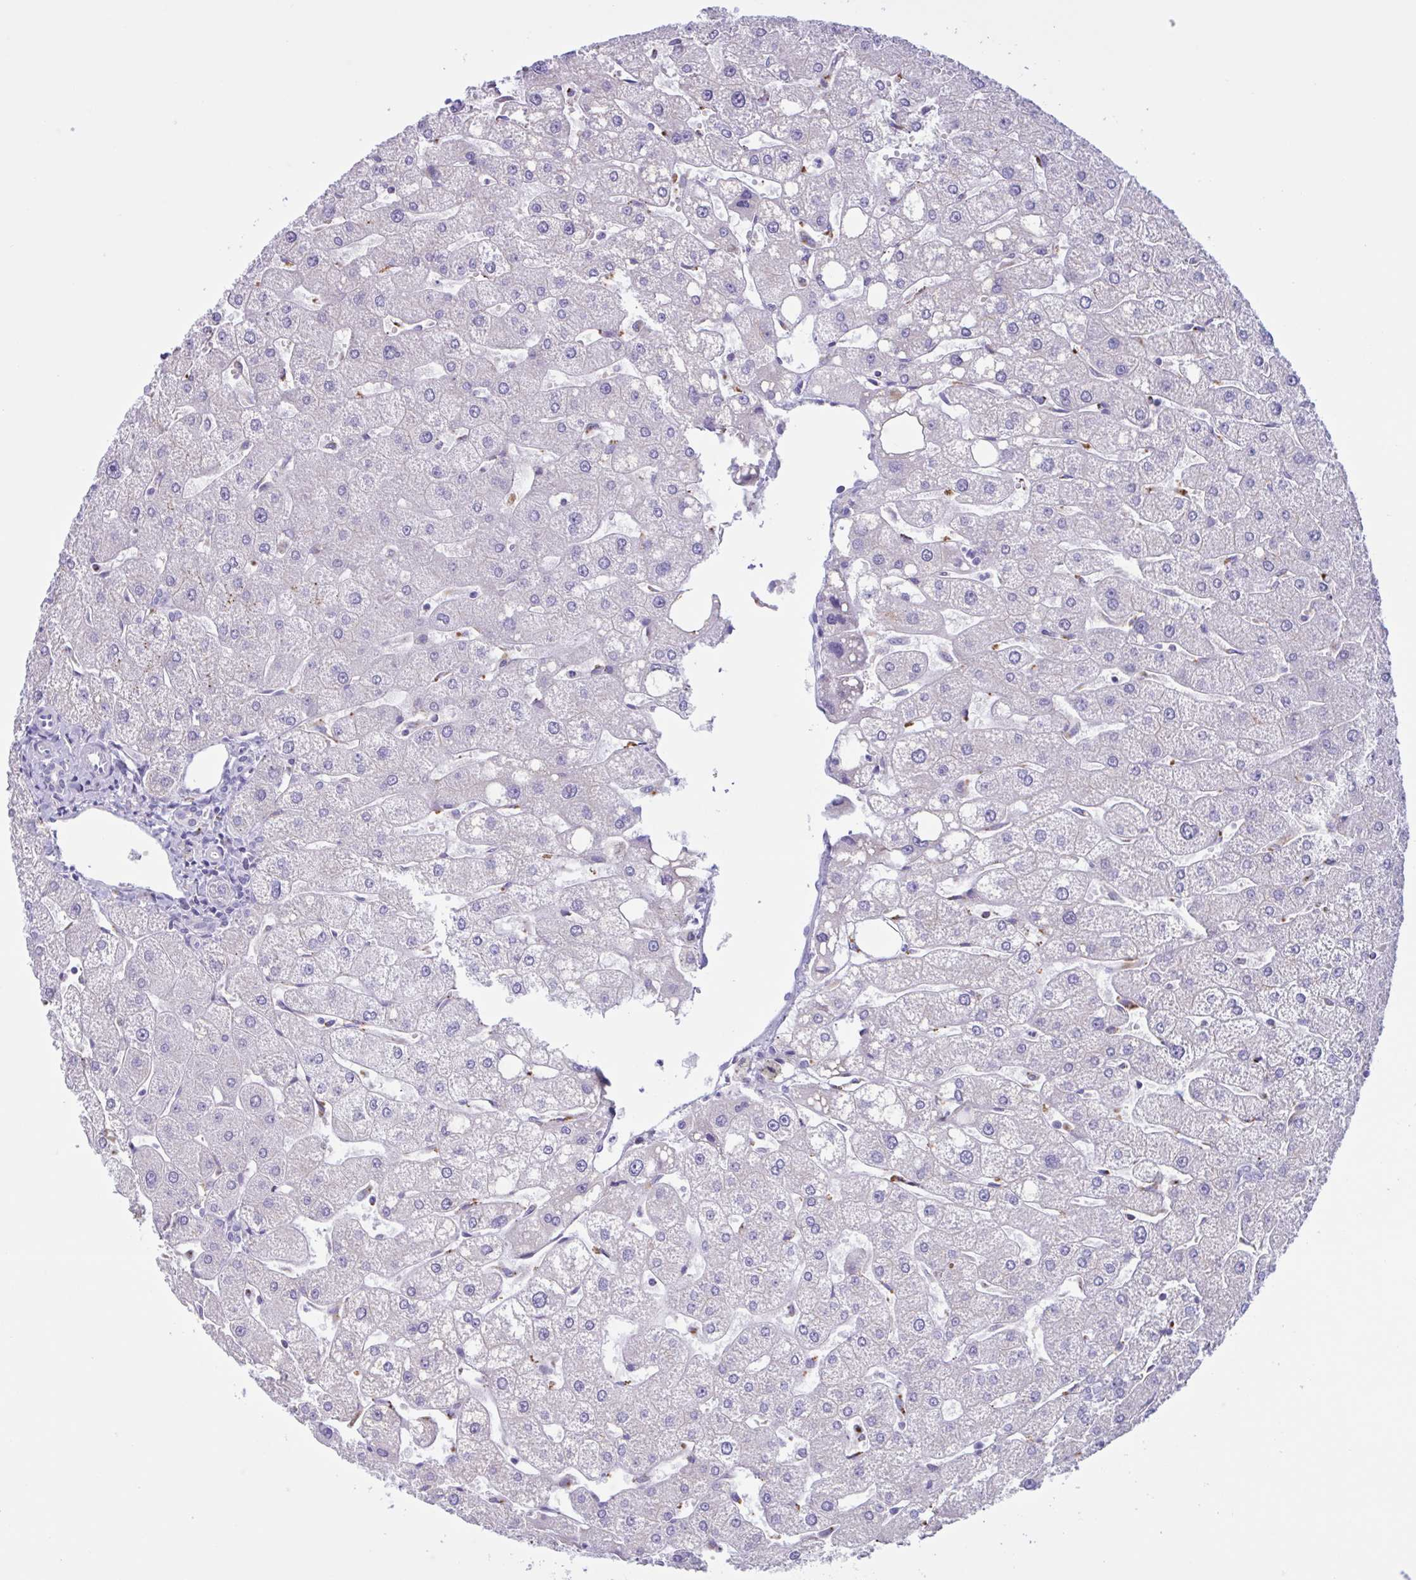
{"staining": {"intensity": "negative", "quantity": "none", "location": "none"}, "tissue": "liver", "cell_type": "Cholangiocytes", "image_type": "normal", "snomed": [{"axis": "morphology", "description": "Normal tissue, NOS"}, {"axis": "topography", "description": "Liver"}], "caption": "Cholangiocytes show no significant staining in normal liver. (DAB (3,3'-diaminobenzidine) IHC, high magnification).", "gene": "XCL1", "patient": {"sex": "male", "age": 67}}